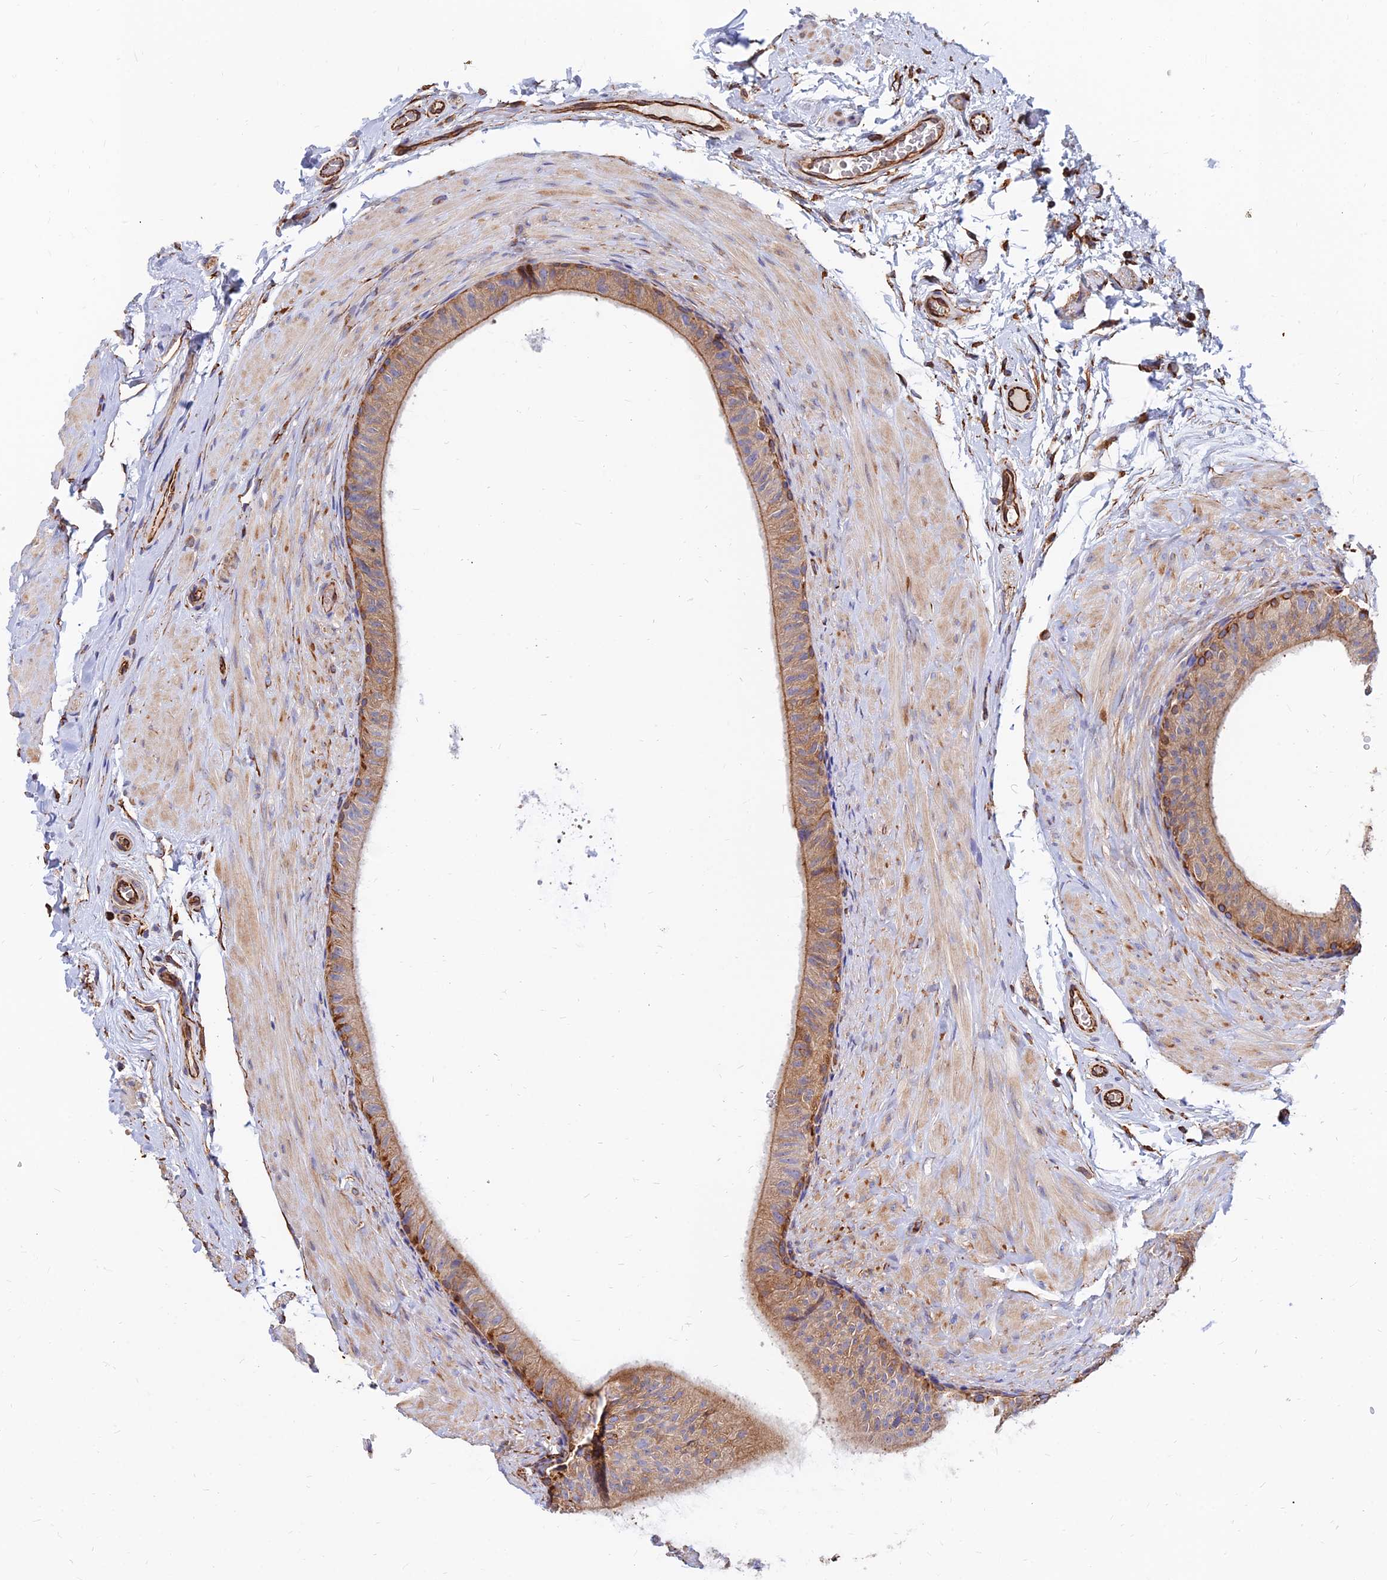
{"staining": {"intensity": "moderate", "quantity": "25%-75%", "location": "cytoplasmic/membranous"}, "tissue": "epididymis", "cell_type": "Glandular cells", "image_type": "normal", "snomed": [{"axis": "morphology", "description": "Normal tissue, NOS"}, {"axis": "topography", "description": "Epididymis"}], "caption": "Immunohistochemistry histopathology image of benign epididymis: epididymis stained using immunohistochemistry (IHC) reveals medium levels of moderate protein expression localized specifically in the cytoplasmic/membranous of glandular cells, appearing as a cytoplasmic/membranous brown color.", "gene": "CDK18", "patient": {"sex": "male", "age": 49}}